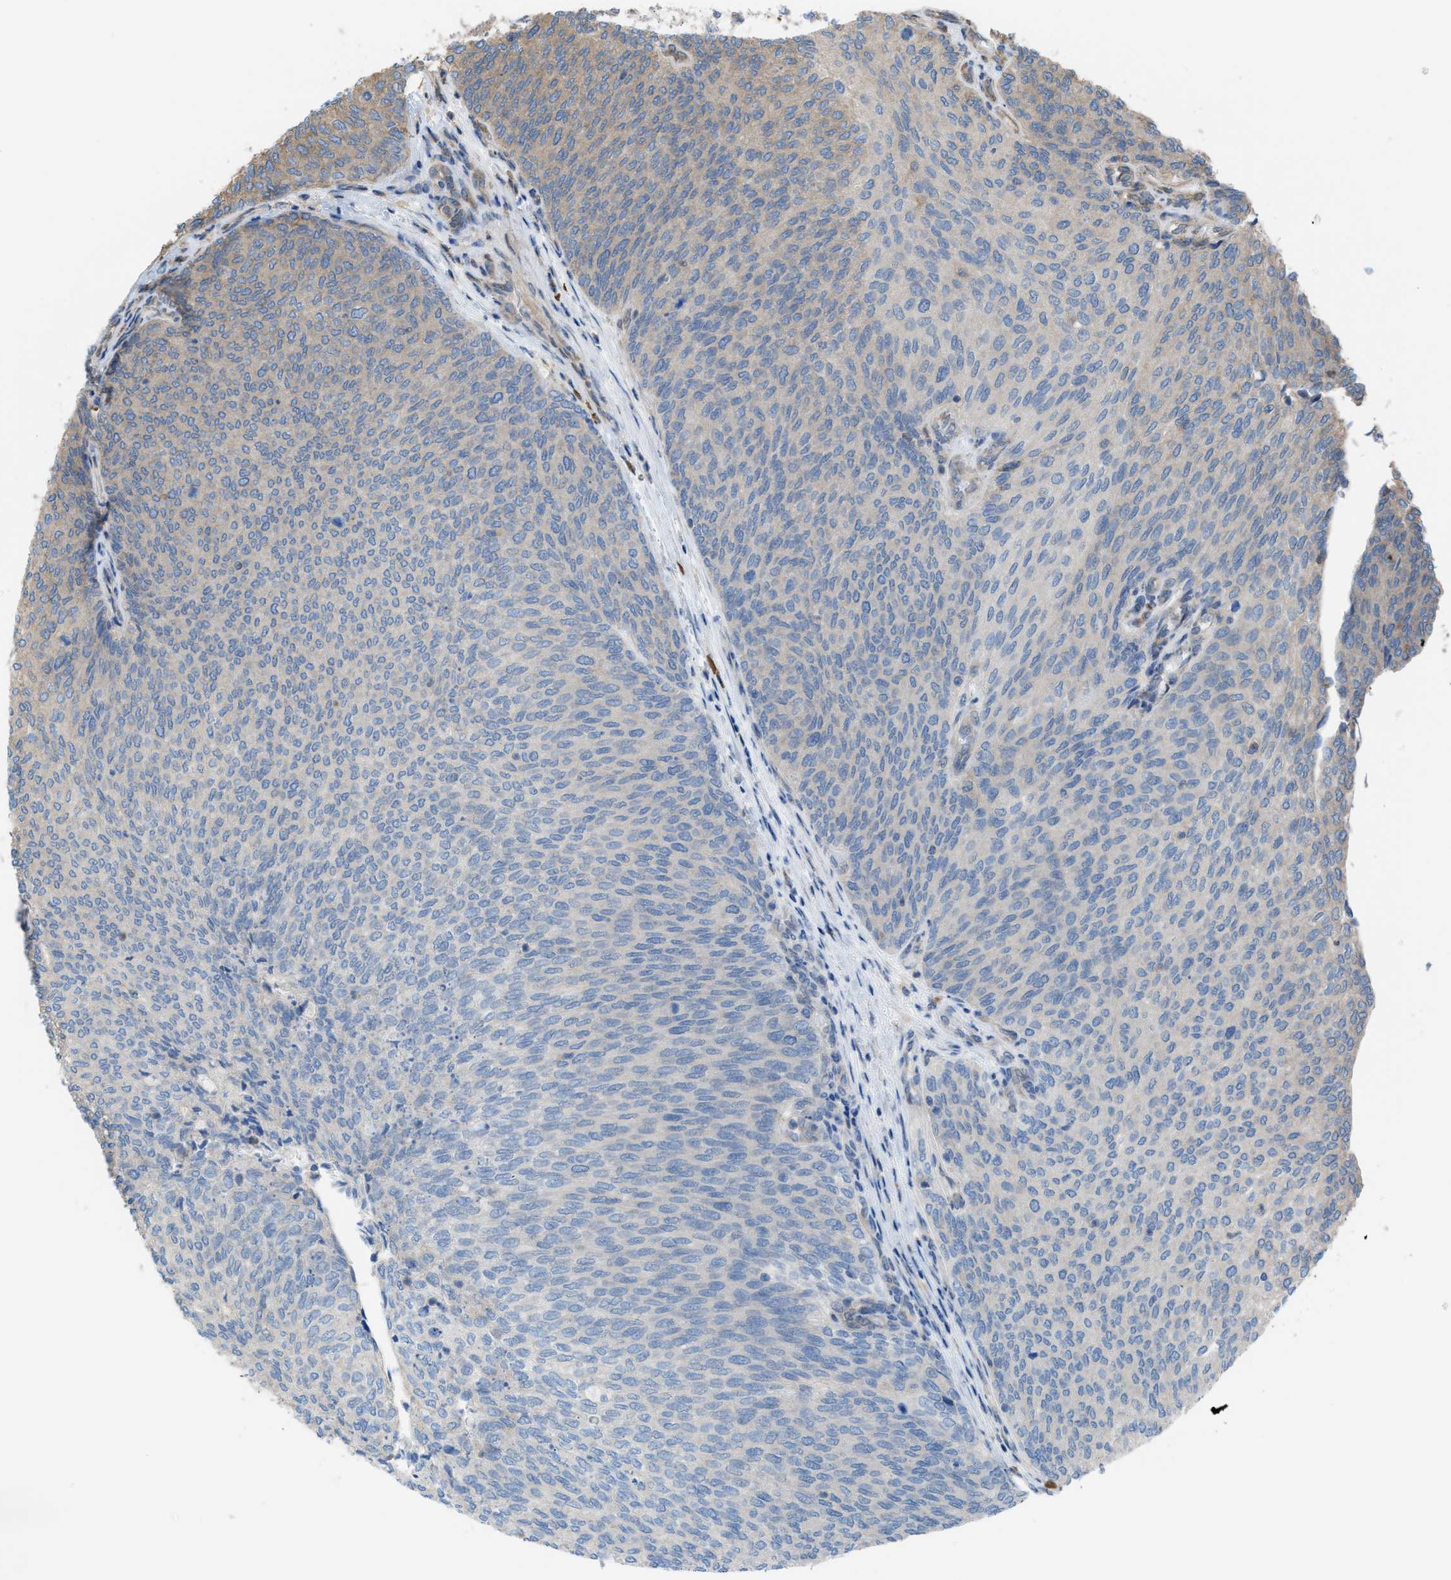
{"staining": {"intensity": "negative", "quantity": "none", "location": "none"}, "tissue": "urothelial cancer", "cell_type": "Tumor cells", "image_type": "cancer", "snomed": [{"axis": "morphology", "description": "Urothelial carcinoma, Low grade"}, {"axis": "topography", "description": "Urinary bladder"}], "caption": "Immunohistochemistry (IHC) of urothelial cancer exhibits no staining in tumor cells.", "gene": "PLAA", "patient": {"sex": "female", "age": 79}}